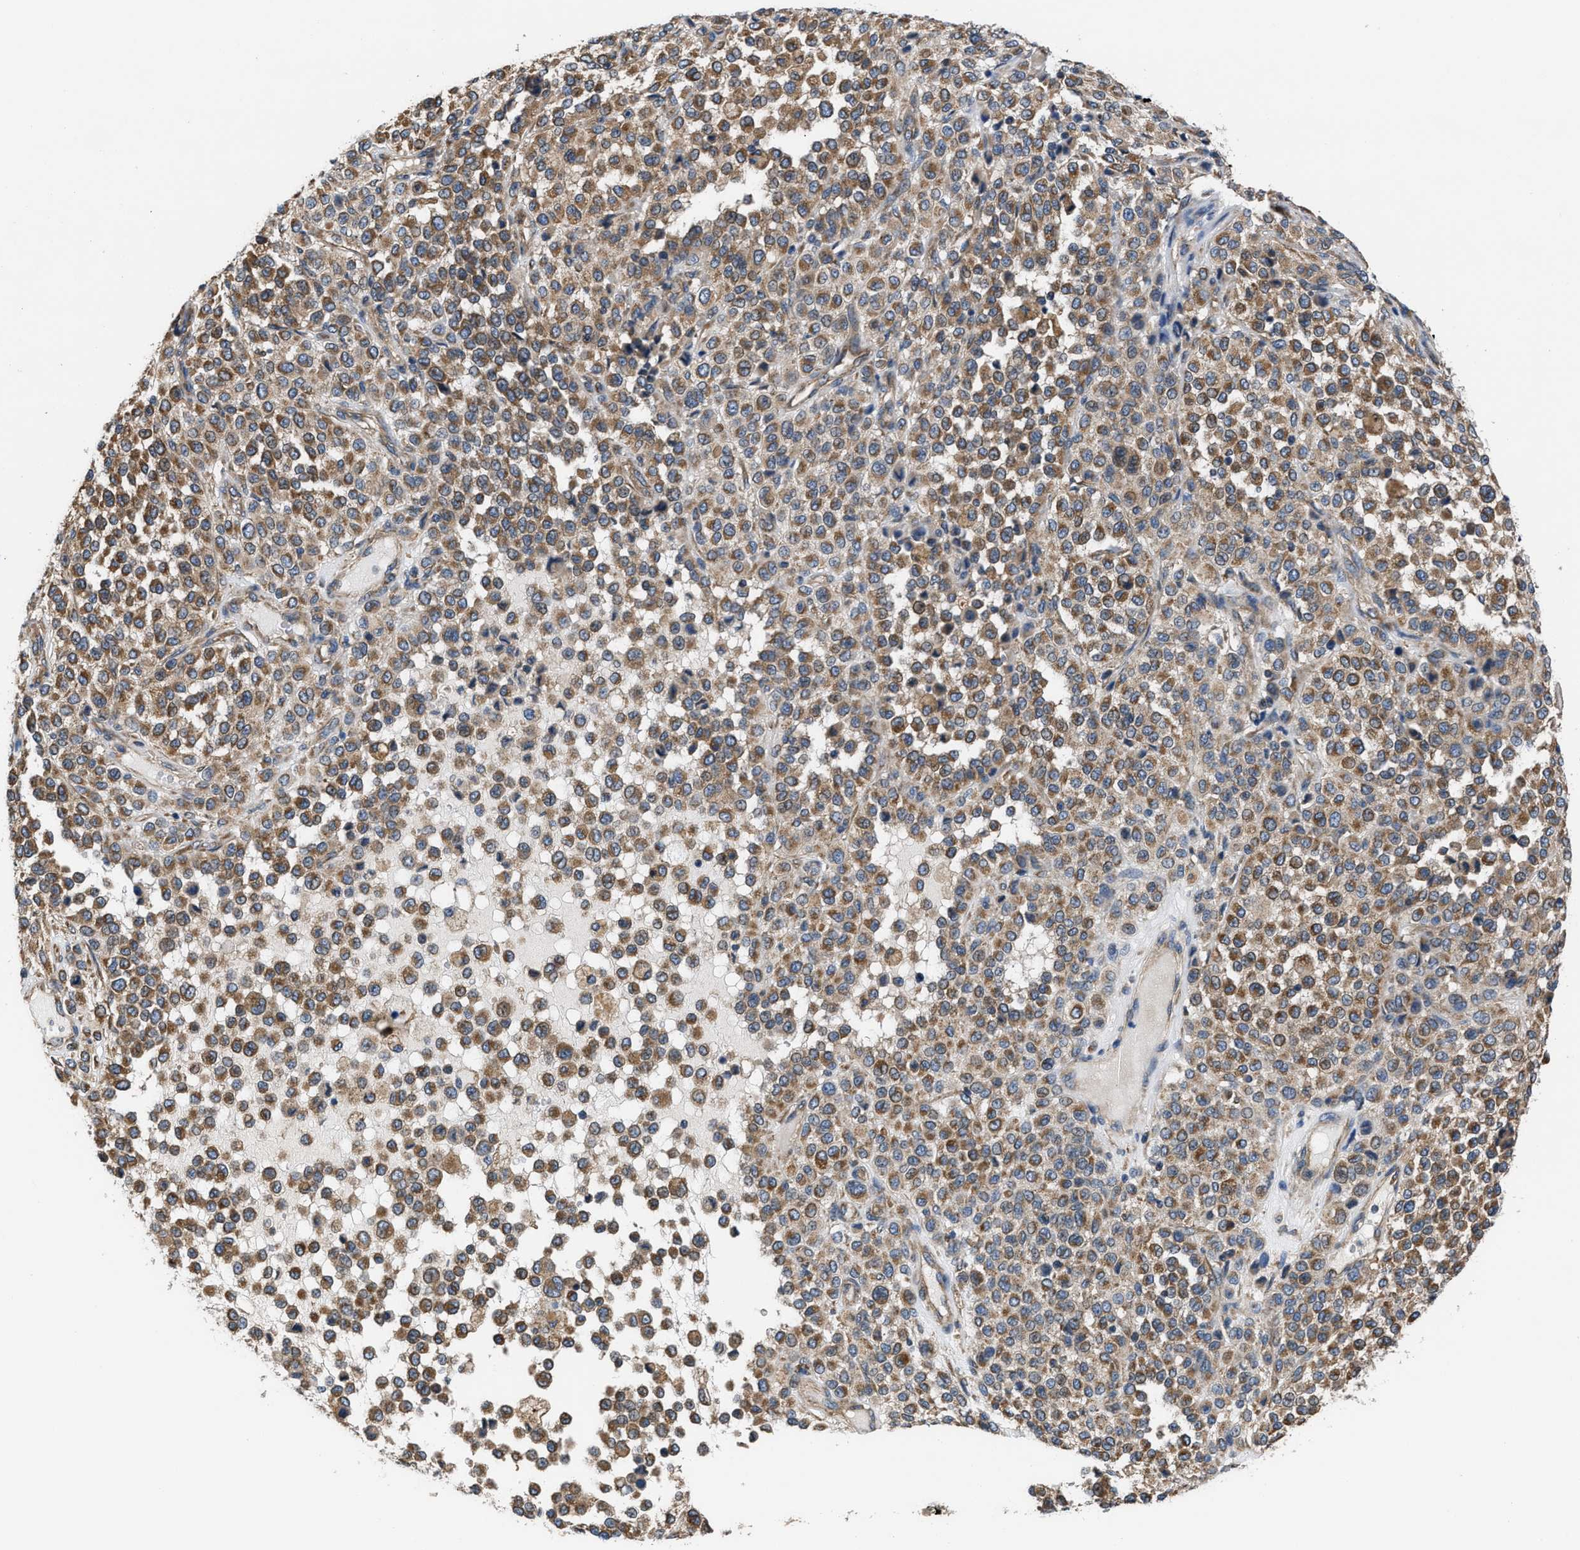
{"staining": {"intensity": "moderate", "quantity": ">75%", "location": "cytoplasmic/membranous"}, "tissue": "melanoma", "cell_type": "Tumor cells", "image_type": "cancer", "snomed": [{"axis": "morphology", "description": "Malignant melanoma, Metastatic site"}, {"axis": "topography", "description": "Pancreas"}], "caption": "The histopathology image demonstrates staining of melanoma, revealing moderate cytoplasmic/membranous protein staining (brown color) within tumor cells.", "gene": "CEP128", "patient": {"sex": "female", "age": 30}}